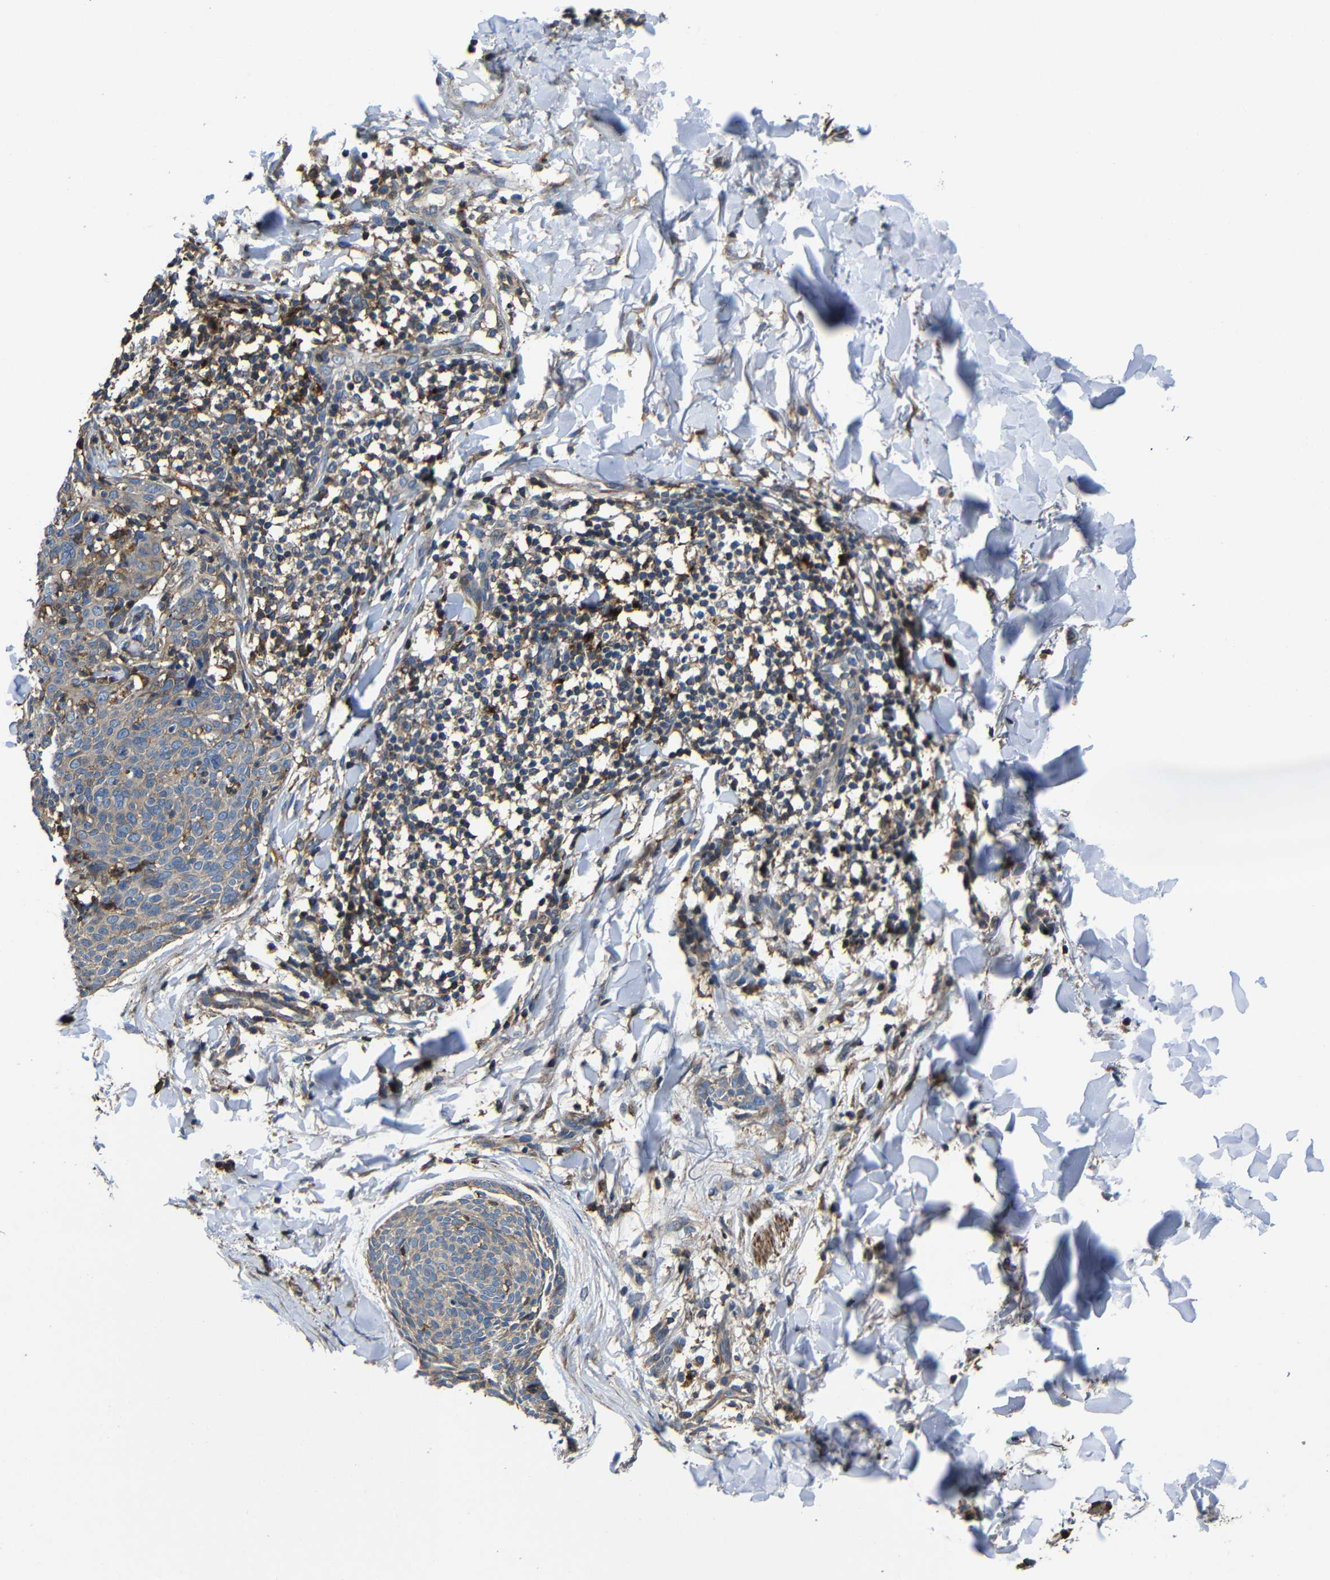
{"staining": {"intensity": "weak", "quantity": ">75%", "location": "cytoplasmic/membranous"}, "tissue": "skin cancer", "cell_type": "Tumor cells", "image_type": "cancer", "snomed": [{"axis": "morphology", "description": "Normal tissue, NOS"}, {"axis": "morphology", "description": "Basal cell carcinoma"}, {"axis": "topography", "description": "Skin"}], "caption": "The image demonstrates immunohistochemical staining of basal cell carcinoma (skin). There is weak cytoplasmic/membranous staining is seen in approximately >75% of tumor cells. Nuclei are stained in blue.", "gene": "GDI1", "patient": {"sex": "female", "age": 57}}